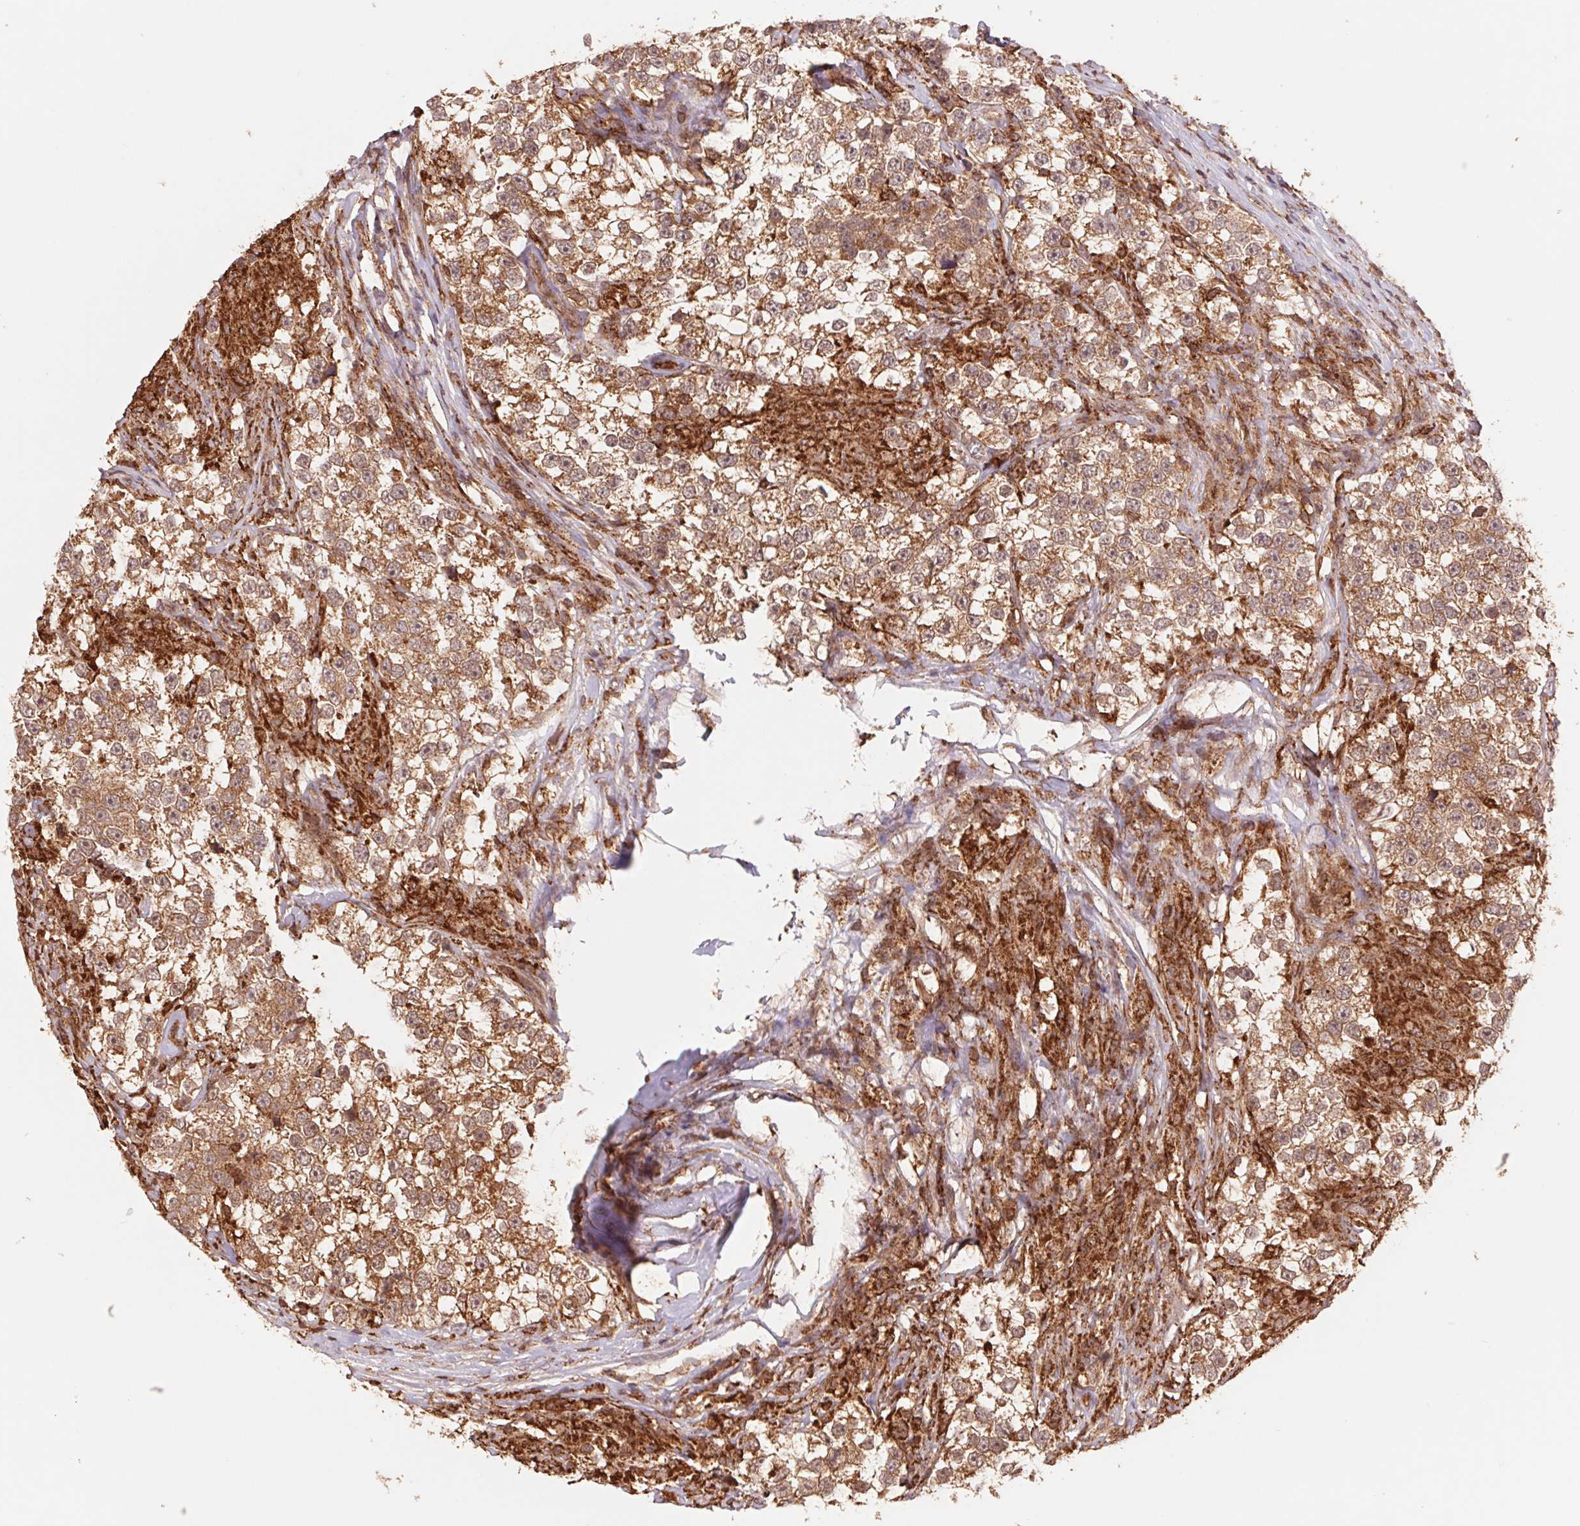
{"staining": {"intensity": "moderate", "quantity": ">75%", "location": "cytoplasmic/membranous"}, "tissue": "testis cancer", "cell_type": "Tumor cells", "image_type": "cancer", "snomed": [{"axis": "morphology", "description": "Seminoma, NOS"}, {"axis": "topography", "description": "Testis"}], "caption": "Moderate cytoplasmic/membranous staining is identified in approximately >75% of tumor cells in testis cancer (seminoma).", "gene": "URM1", "patient": {"sex": "male", "age": 46}}